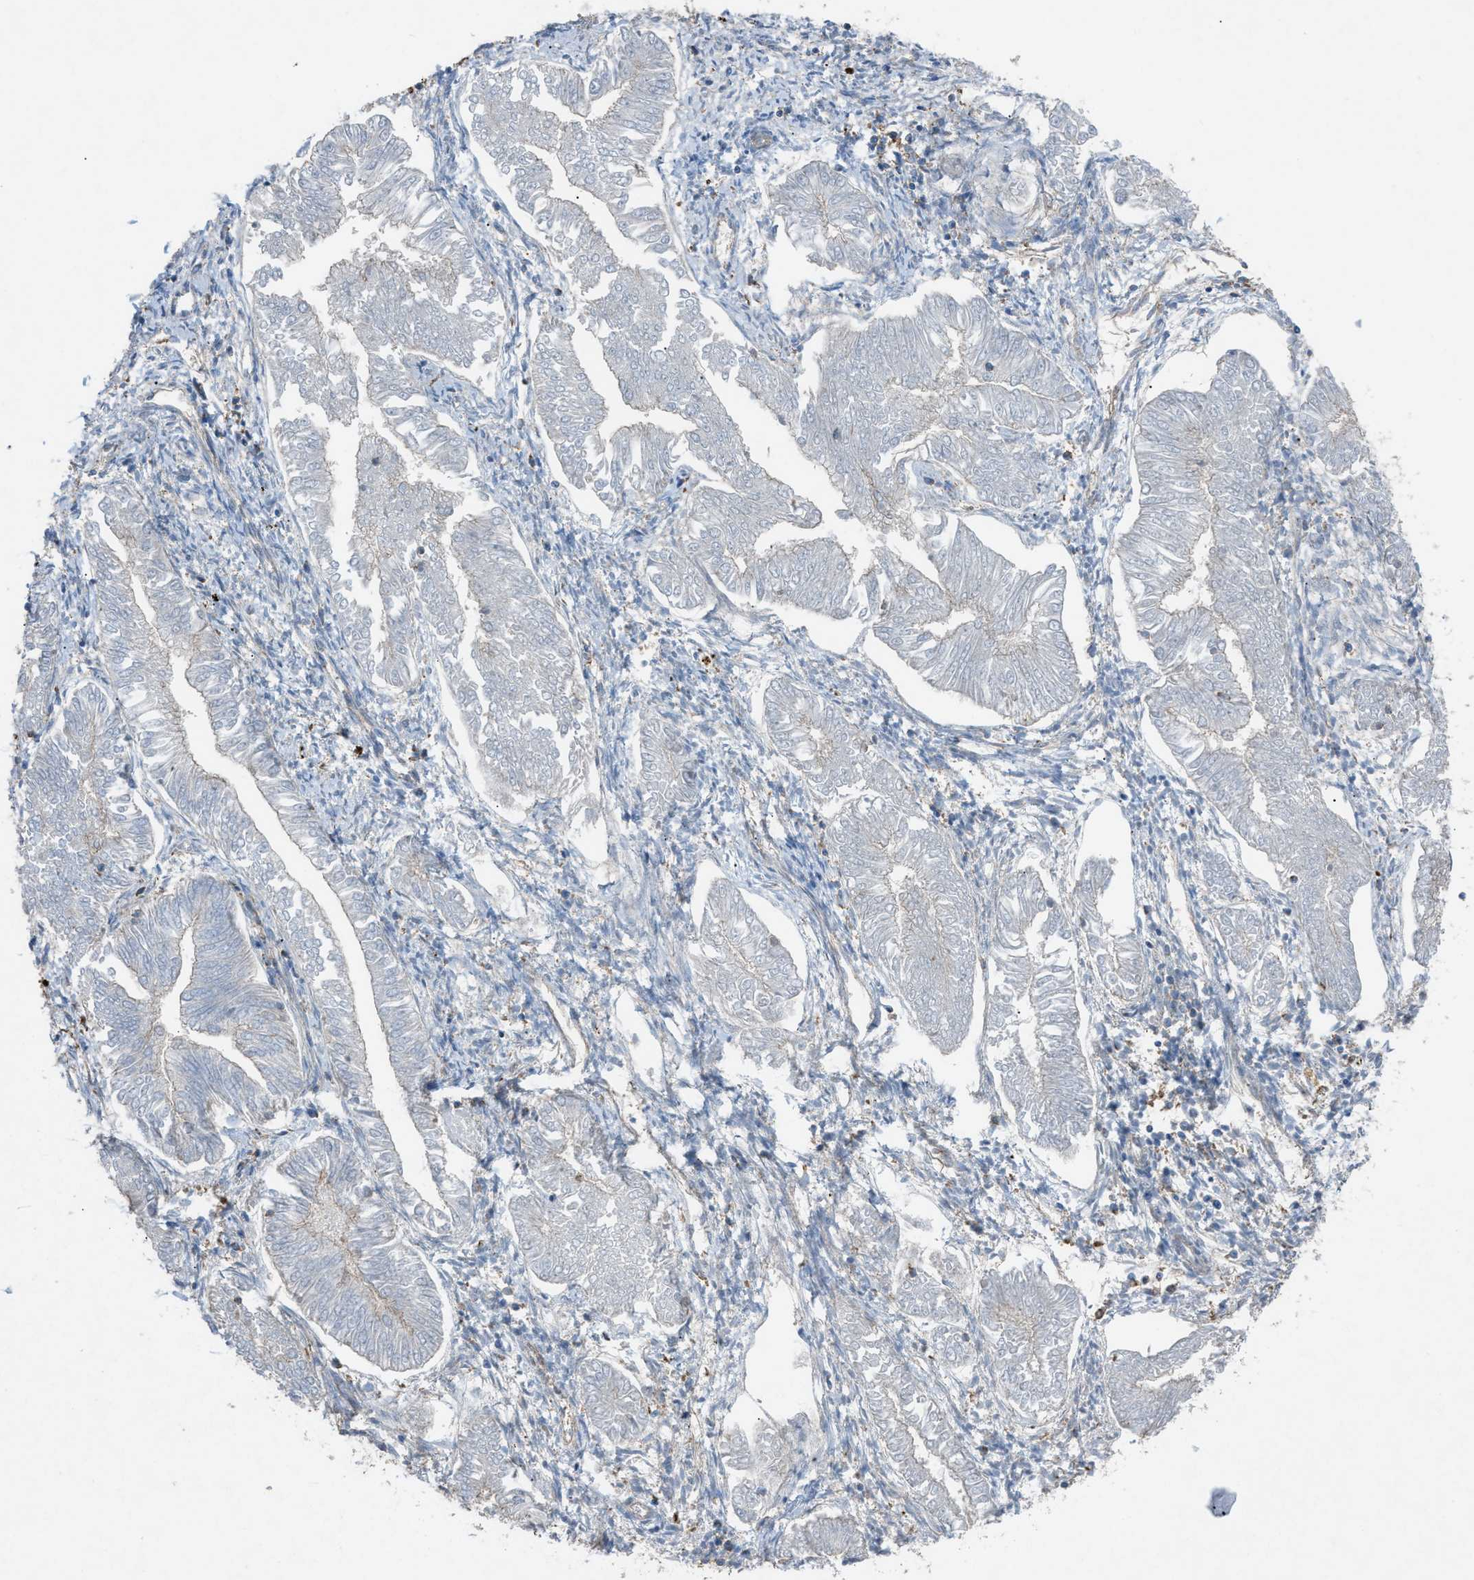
{"staining": {"intensity": "negative", "quantity": "none", "location": "none"}, "tissue": "endometrial cancer", "cell_type": "Tumor cells", "image_type": "cancer", "snomed": [{"axis": "morphology", "description": "Adenocarcinoma, NOS"}, {"axis": "topography", "description": "Endometrium"}], "caption": "Immunohistochemistry (IHC) image of human adenocarcinoma (endometrial) stained for a protein (brown), which reveals no positivity in tumor cells. (Stains: DAB (3,3'-diaminobenzidine) IHC with hematoxylin counter stain, Microscopy: brightfield microscopy at high magnification).", "gene": "NCK2", "patient": {"sex": "female", "age": 53}}